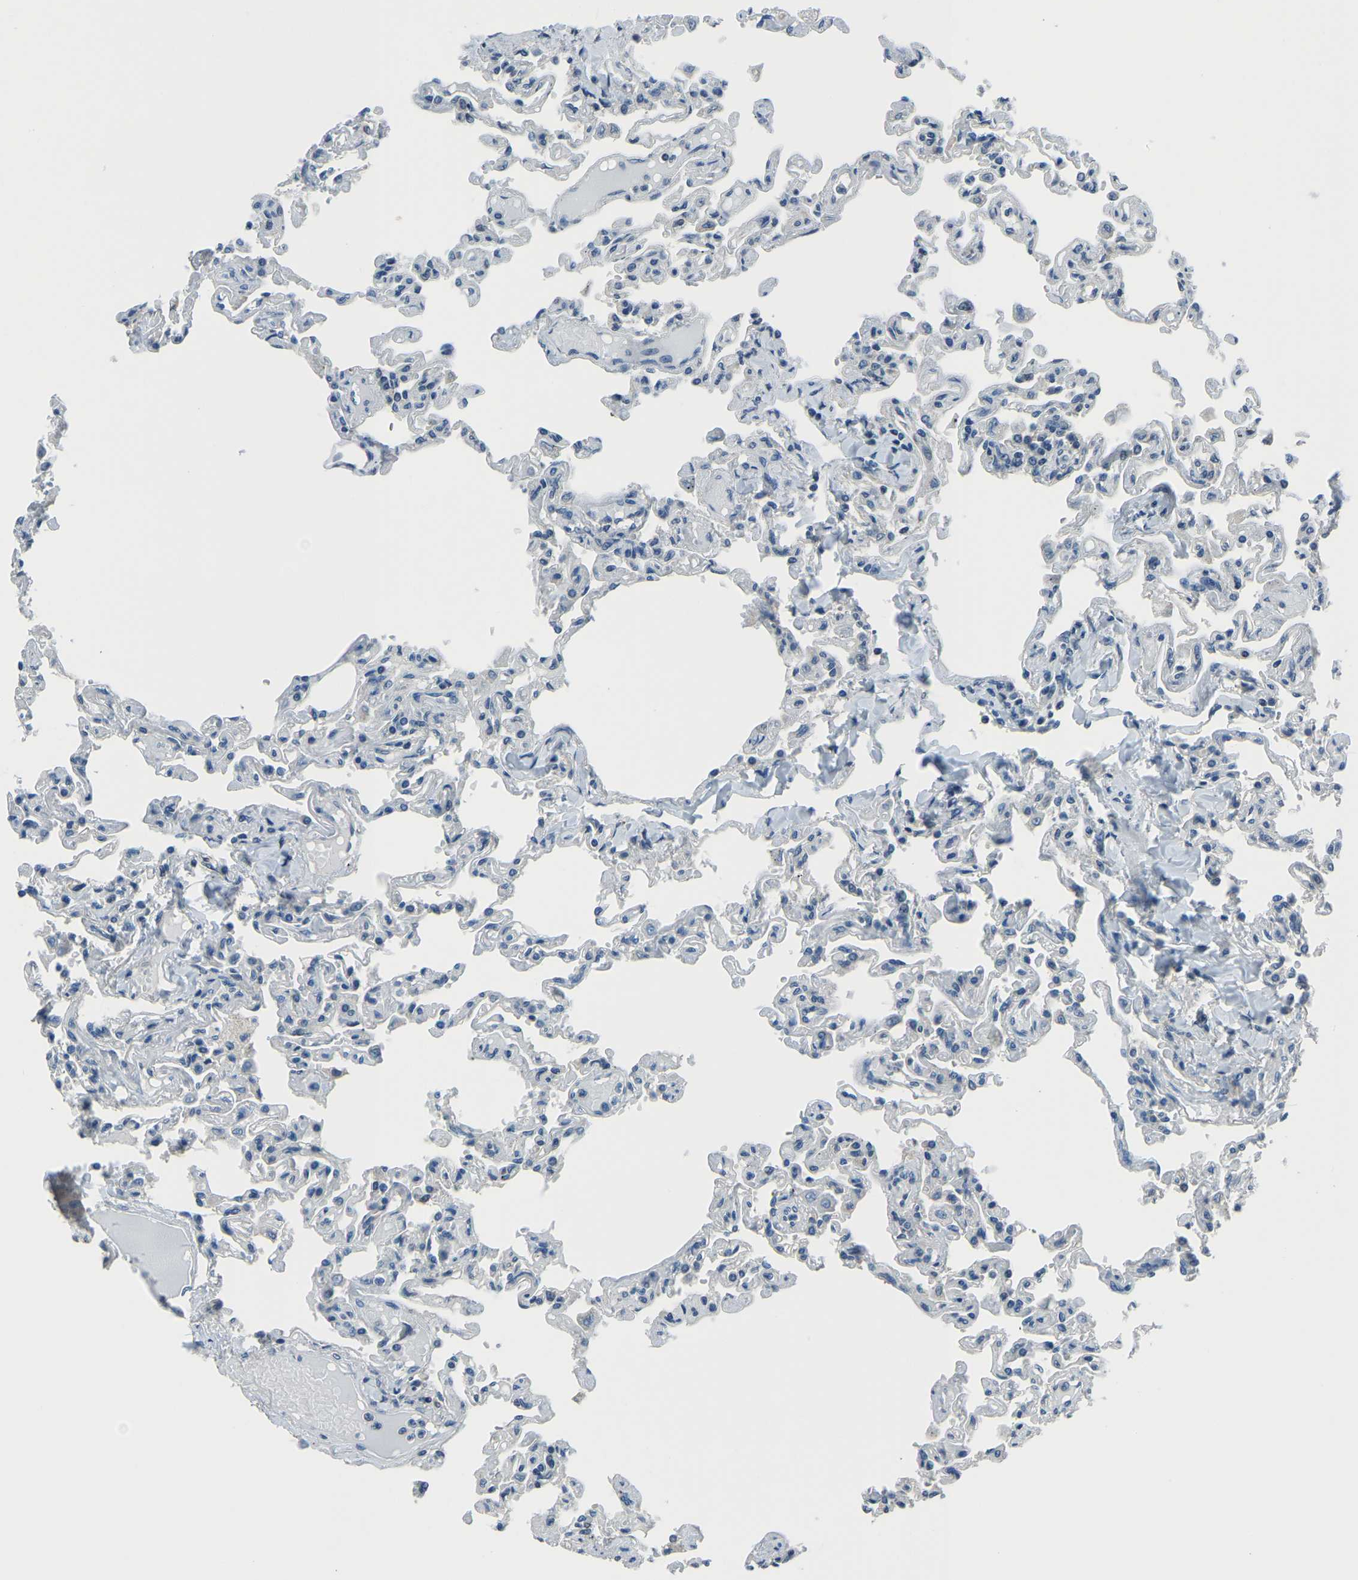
{"staining": {"intensity": "negative", "quantity": "none", "location": "none"}, "tissue": "lung", "cell_type": "Alveolar cells", "image_type": "normal", "snomed": [{"axis": "morphology", "description": "Normal tissue, NOS"}, {"axis": "topography", "description": "Lung"}], "caption": "Immunohistochemistry (IHC) of unremarkable lung reveals no staining in alveolar cells.", "gene": "RRP1", "patient": {"sex": "male", "age": 21}}